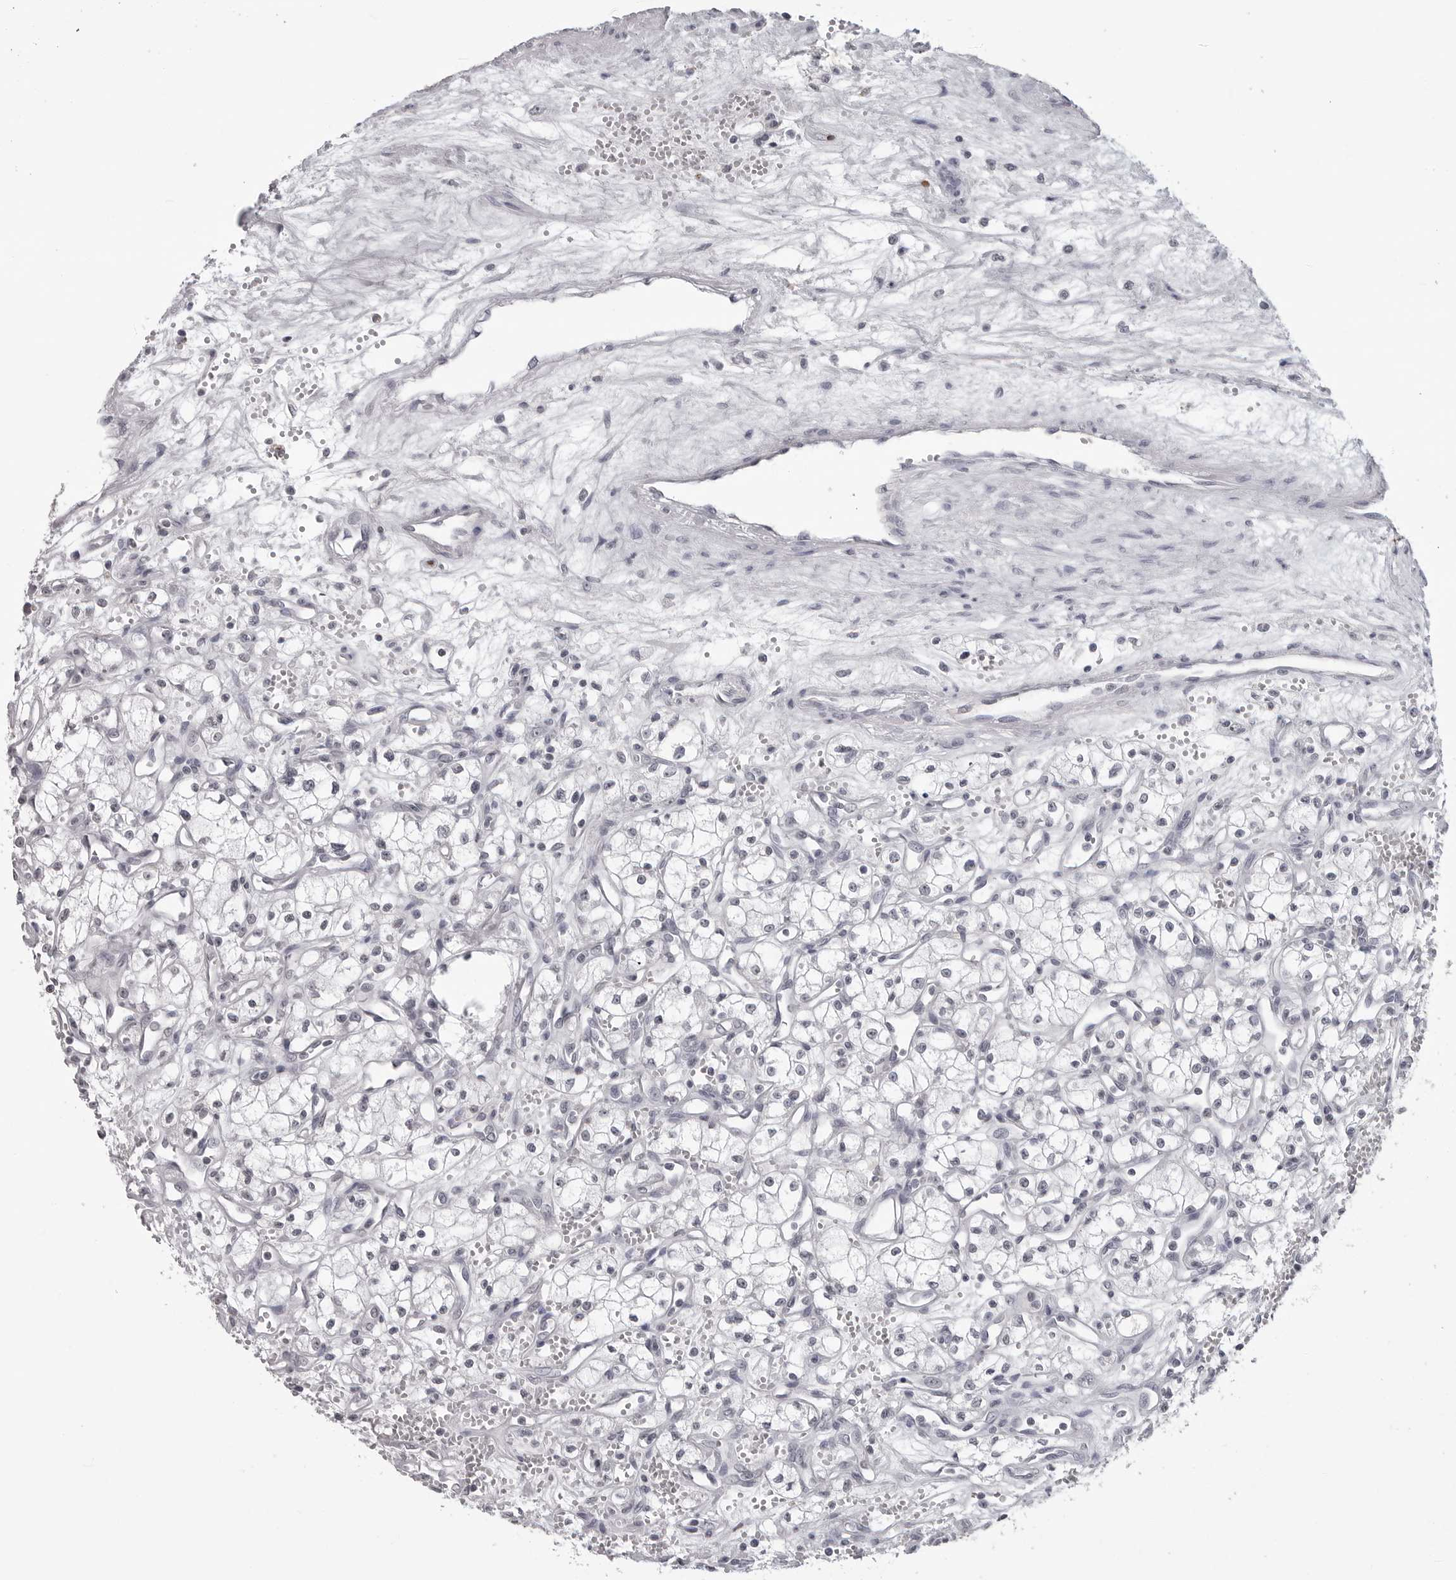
{"staining": {"intensity": "negative", "quantity": "none", "location": "none"}, "tissue": "renal cancer", "cell_type": "Tumor cells", "image_type": "cancer", "snomed": [{"axis": "morphology", "description": "Adenocarcinoma, NOS"}, {"axis": "topography", "description": "Kidney"}], "caption": "Immunohistochemical staining of renal cancer exhibits no significant staining in tumor cells.", "gene": "DDX54", "patient": {"sex": "male", "age": 59}}